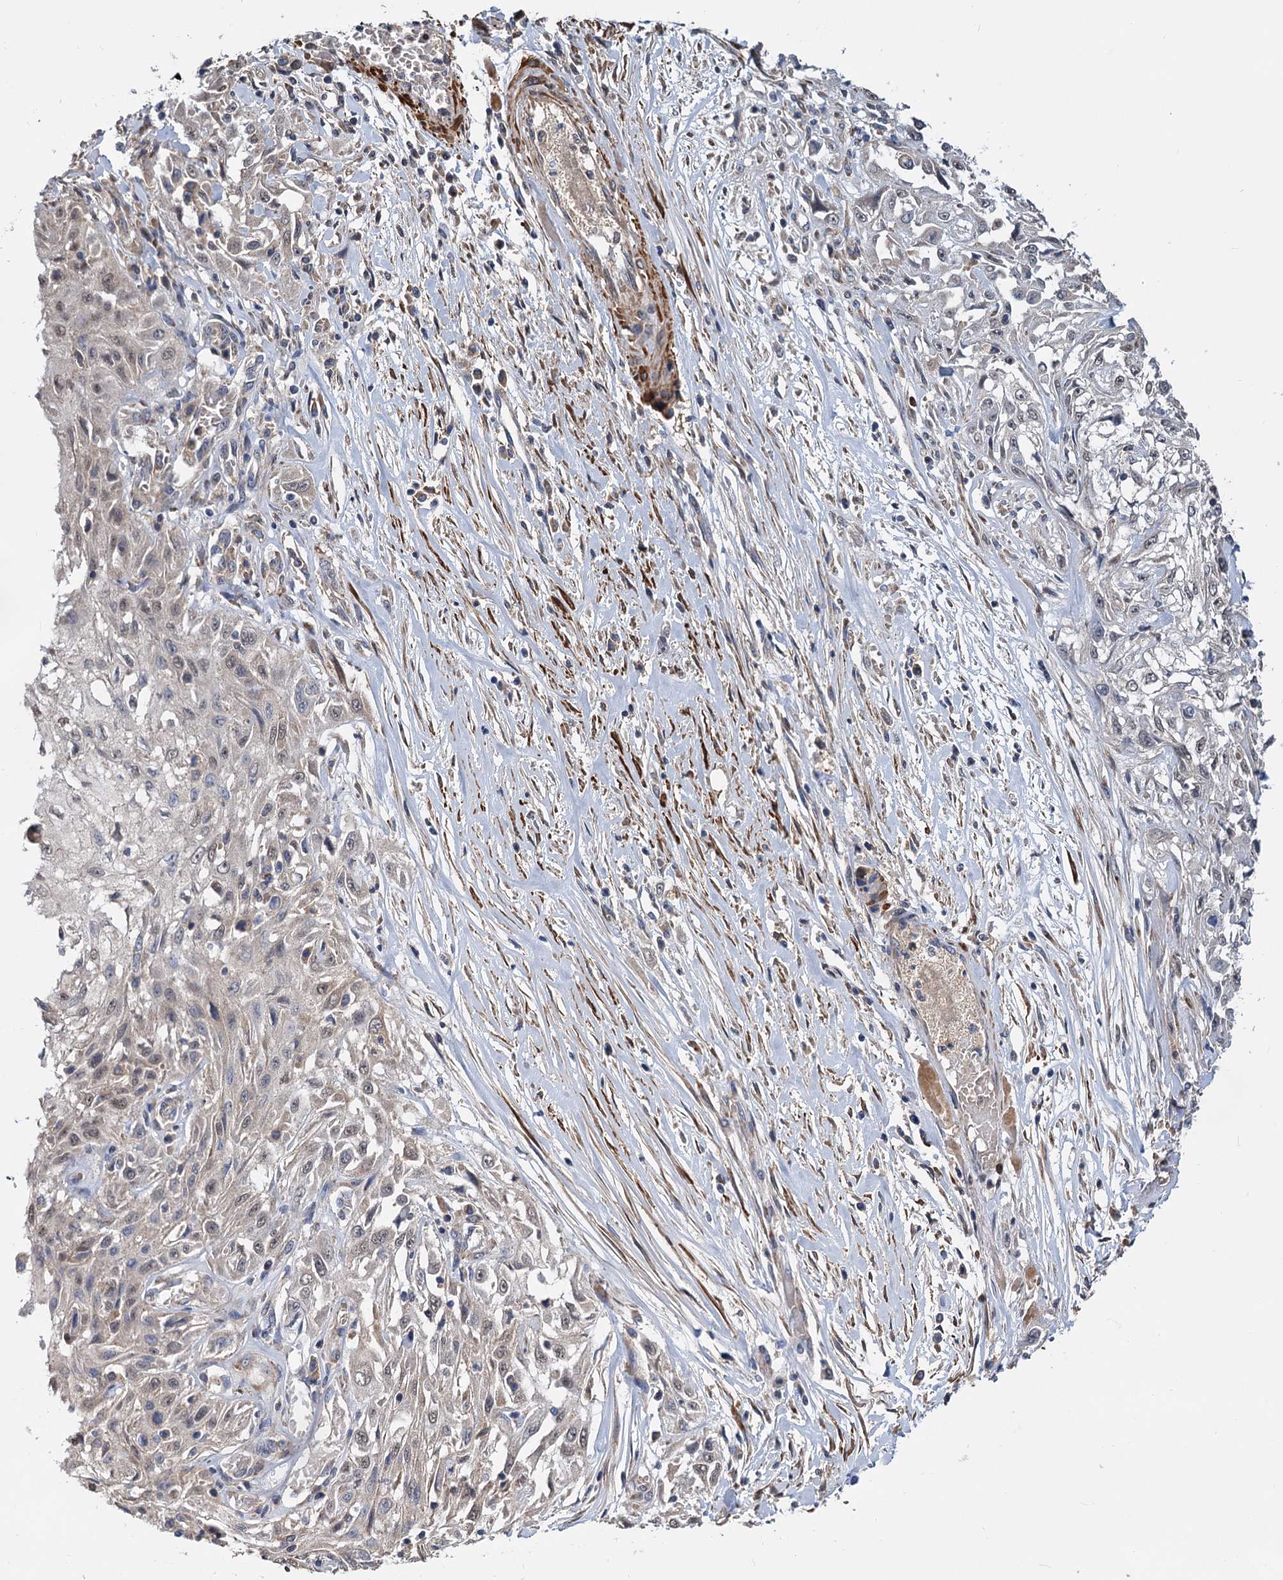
{"staining": {"intensity": "negative", "quantity": "none", "location": "none"}, "tissue": "skin cancer", "cell_type": "Tumor cells", "image_type": "cancer", "snomed": [{"axis": "morphology", "description": "Squamous cell carcinoma, NOS"}, {"axis": "morphology", "description": "Squamous cell carcinoma, metastatic, NOS"}, {"axis": "topography", "description": "Skin"}, {"axis": "topography", "description": "Lymph node"}], "caption": "This is an immunohistochemistry (IHC) photomicrograph of skin metastatic squamous cell carcinoma. There is no staining in tumor cells.", "gene": "ALKBH7", "patient": {"sex": "male", "age": 75}}